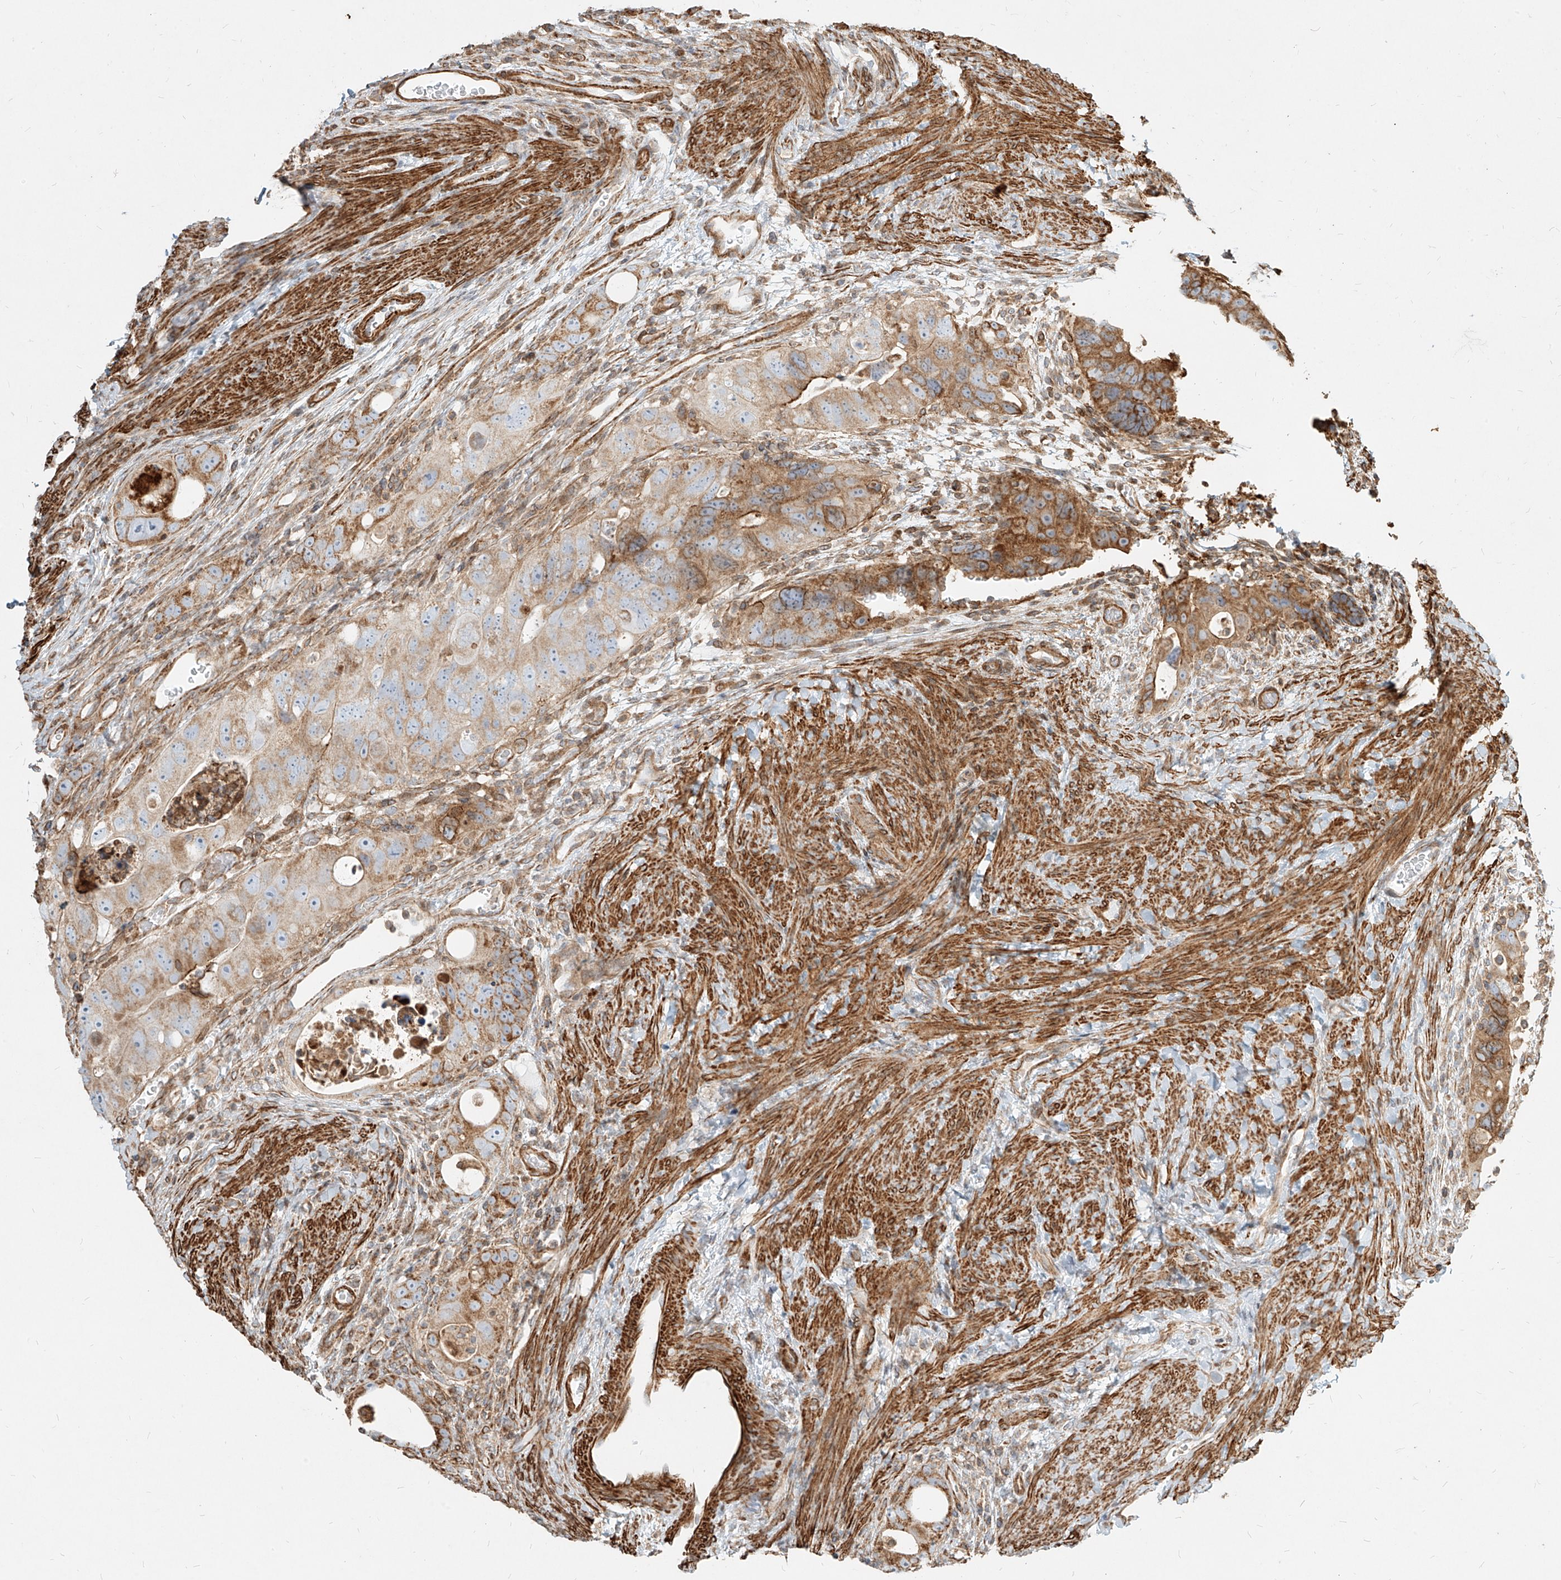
{"staining": {"intensity": "moderate", "quantity": "25%-75%", "location": "cytoplasmic/membranous"}, "tissue": "colorectal cancer", "cell_type": "Tumor cells", "image_type": "cancer", "snomed": [{"axis": "morphology", "description": "Adenocarcinoma, NOS"}, {"axis": "topography", "description": "Rectum"}], "caption": "Moderate cytoplasmic/membranous expression is seen in approximately 25%-75% of tumor cells in colorectal adenocarcinoma.", "gene": "MTX2", "patient": {"sex": "male", "age": 59}}